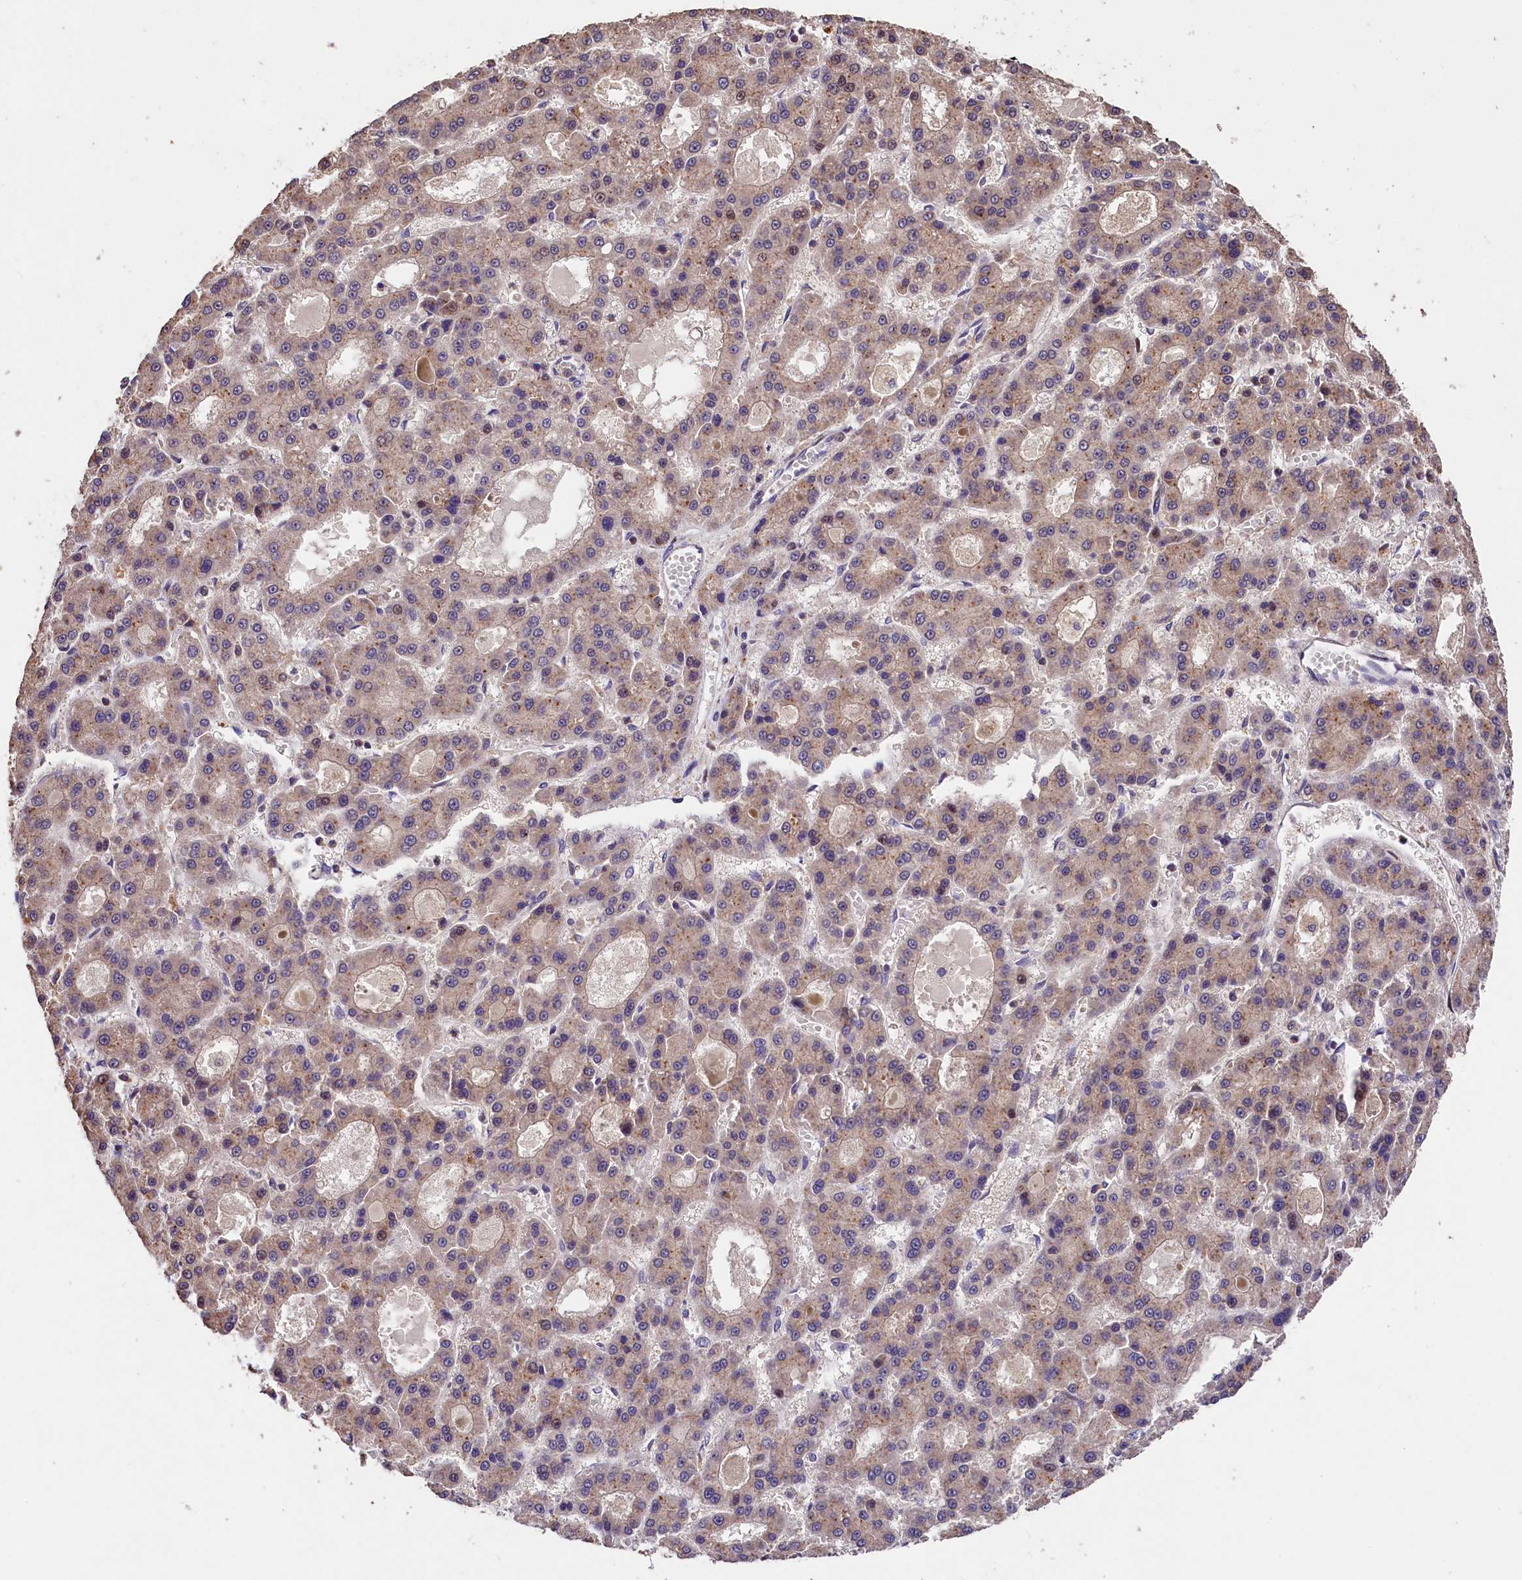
{"staining": {"intensity": "weak", "quantity": "25%-75%", "location": "cytoplasmic/membranous,nuclear"}, "tissue": "liver cancer", "cell_type": "Tumor cells", "image_type": "cancer", "snomed": [{"axis": "morphology", "description": "Carcinoma, Hepatocellular, NOS"}, {"axis": "topography", "description": "Liver"}], "caption": "This photomicrograph reveals immunohistochemistry staining of human liver cancer (hepatocellular carcinoma), with low weak cytoplasmic/membranous and nuclear staining in approximately 25%-75% of tumor cells.", "gene": "PHAF1", "patient": {"sex": "male", "age": 70}}